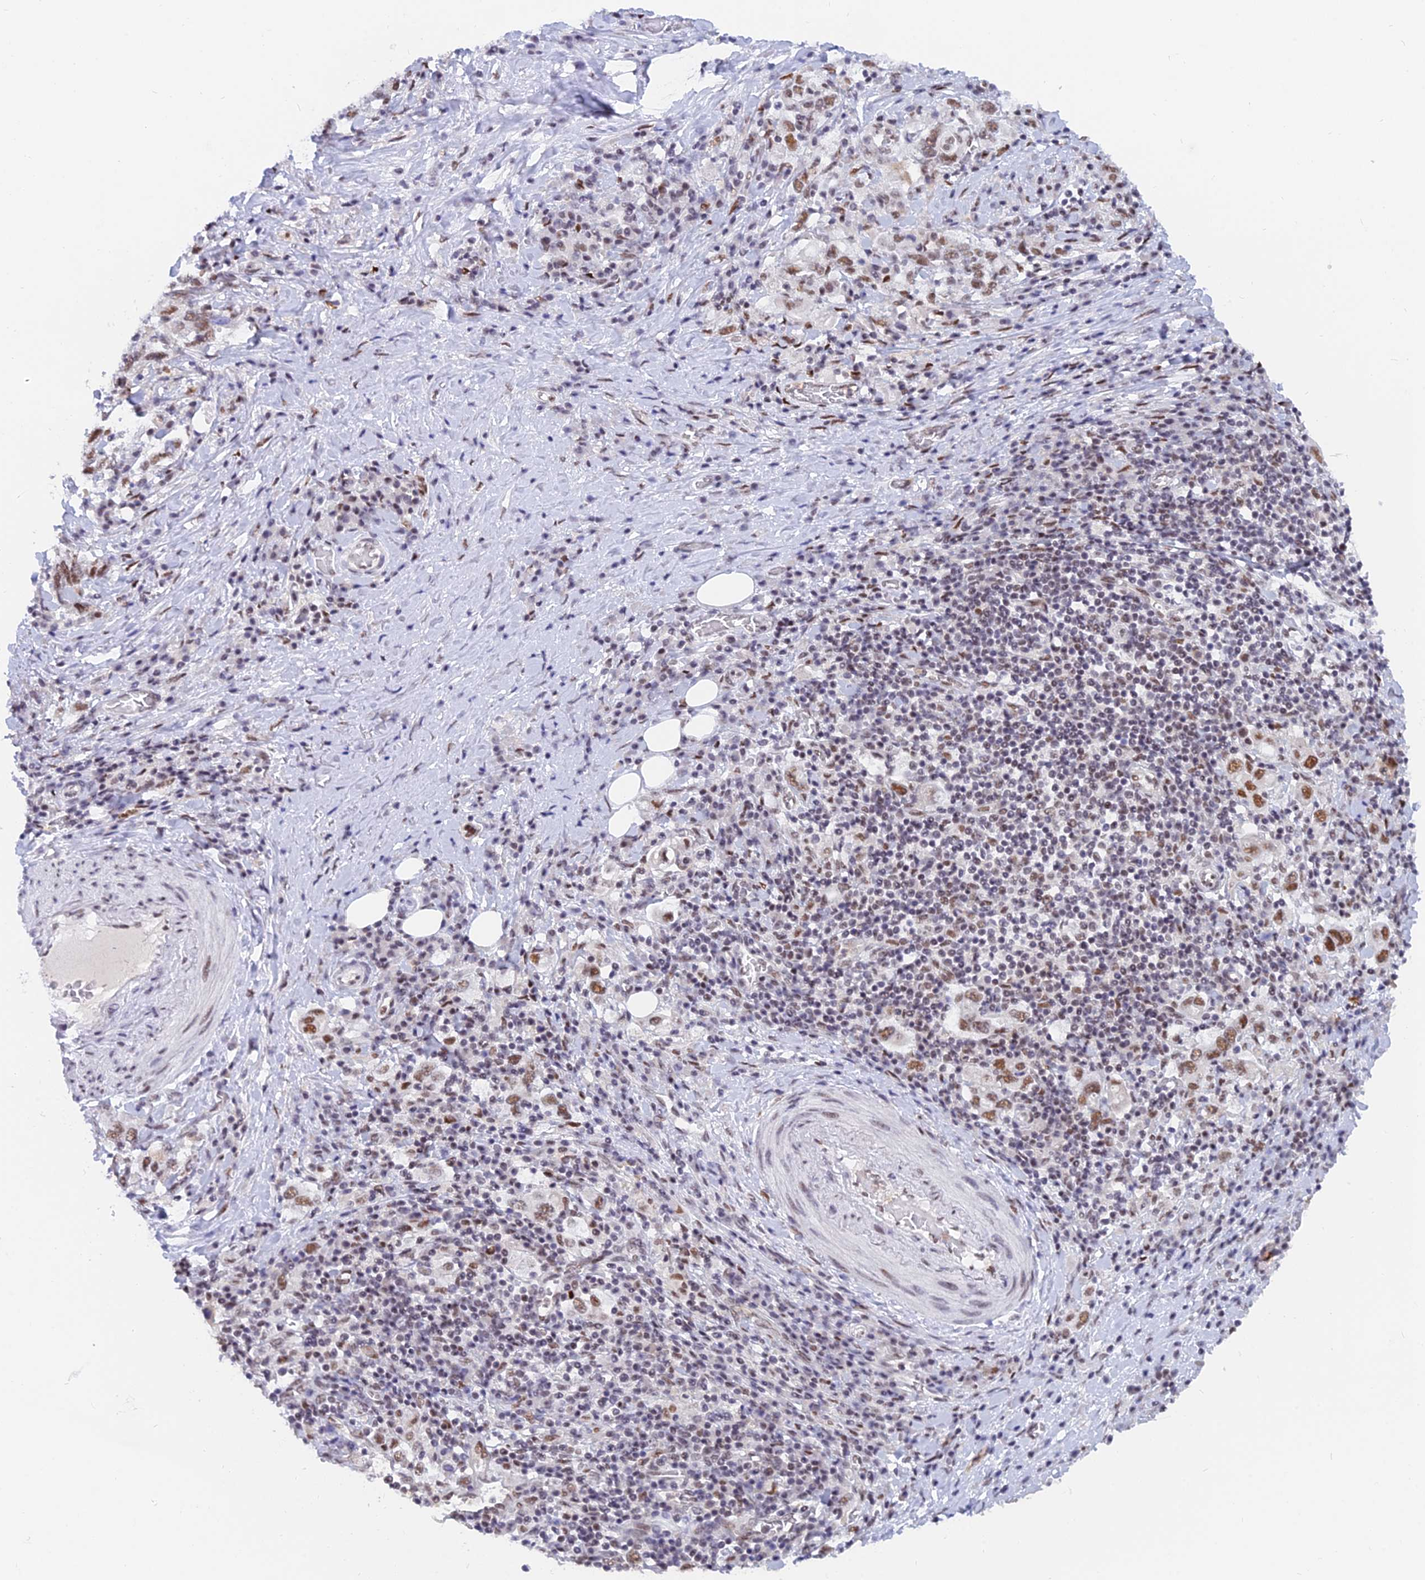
{"staining": {"intensity": "moderate", "quantity": ">75%", "location": "nuclear"}, "tissue": "stomach cancer", "cell_type": "Tumor cells", "image_type": "cancer", "snomed": [{"axis": "morphology", "description": "Adenocarcinoma, NOS"}, {"axis": "topography", "description": "Stomach, upper"}, {"axis": "topography", "description": "Stomach"}], "caption": "Immunohistochemical staining of human stomach adenocarcinoma displays medium levels of moderate nuclear staining in about >75% of tumor cells. (DAB (3,3'-diaminobenzidine) IHC with brightfield microscopy, high magnification).", "gene": "DPY30", "patient": {"sex": "male", "age": 62}}